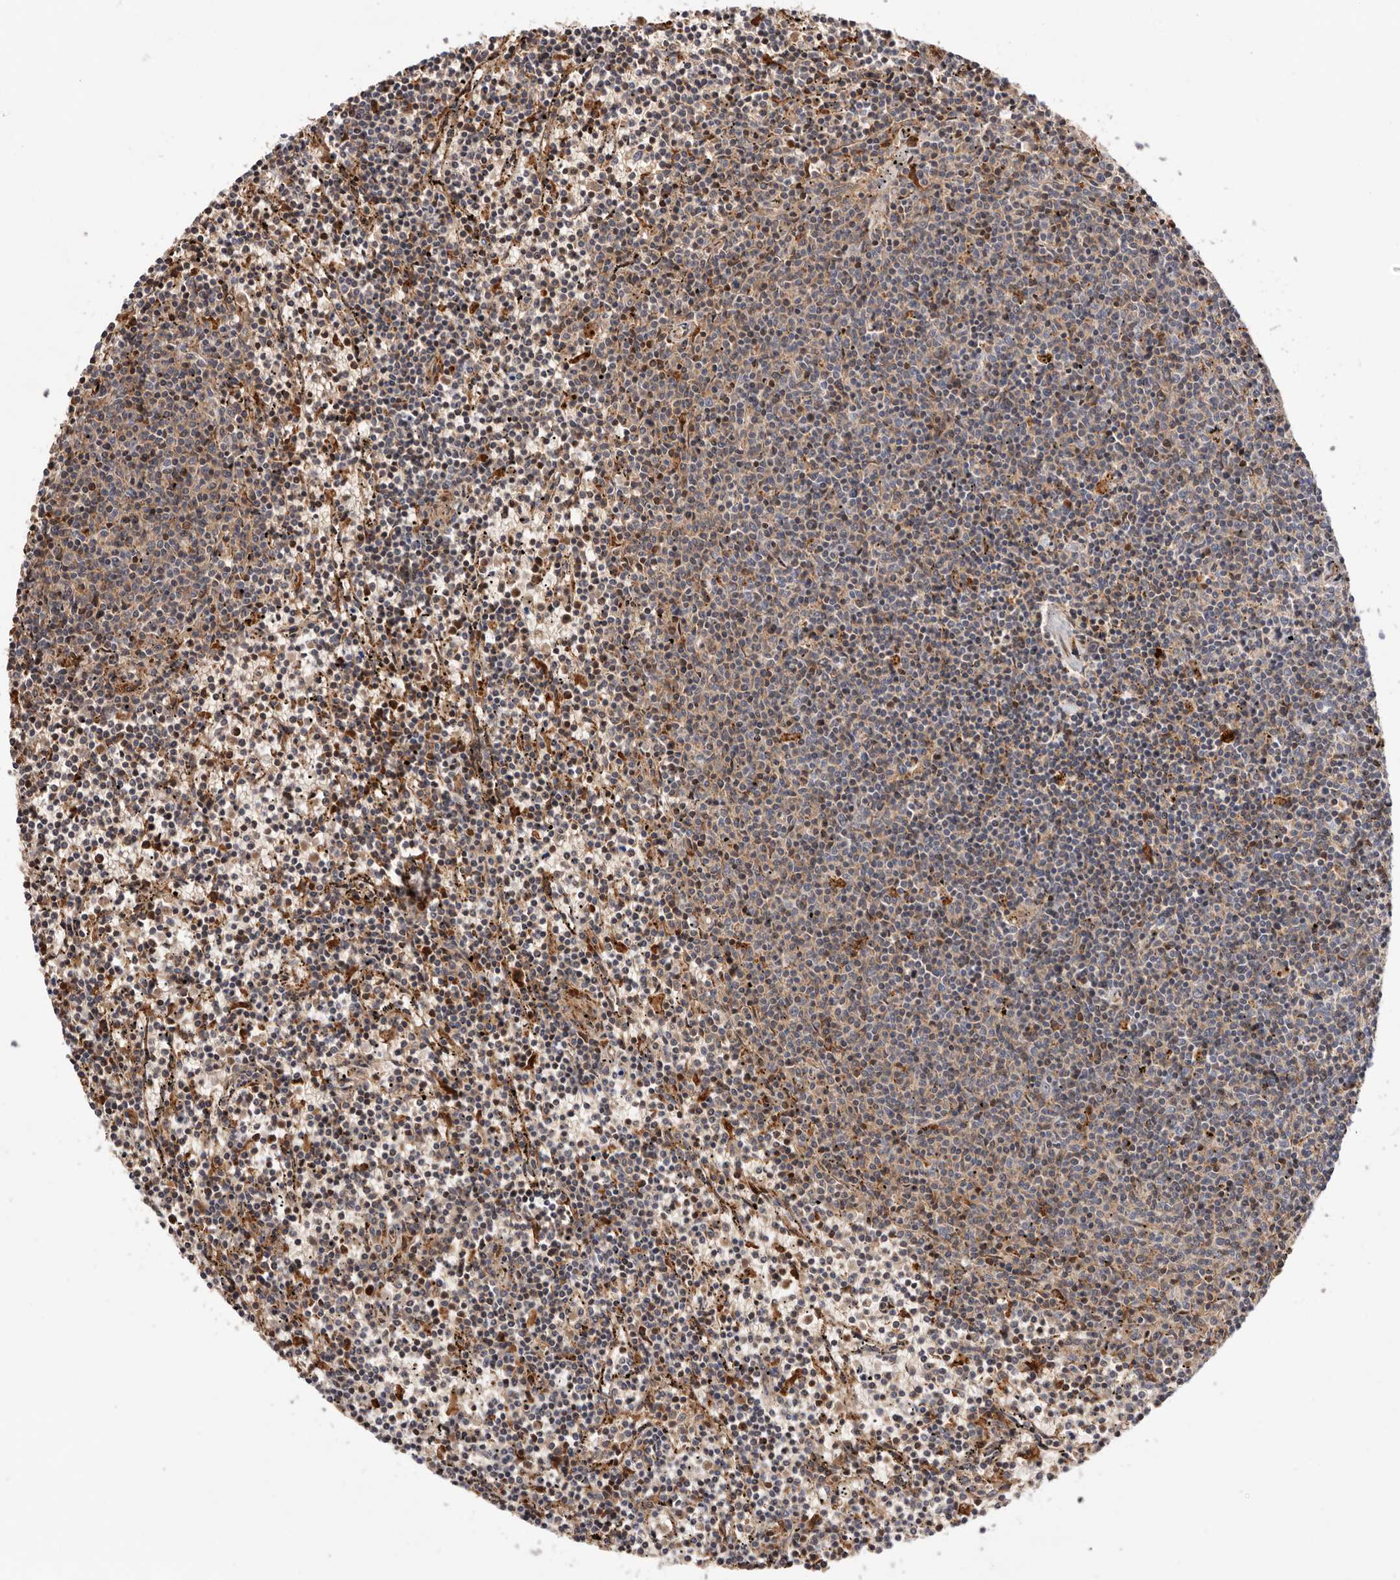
{"staining": {"intensity": "weak", "quantity": "<25%", "location": "cytoplasmic/membranous"}, "tissue": "lymphoma", "cell_type": "Tumor cells", "image_type": "cancer", "snomed": [{"axis": "morphology", "description": "Malignant lymphoma, non-Hodgkin's type, Low grade"}, {"axis": "topography", "description": "Spleen"}], "caption": "Lymphoma stained for a protein using immunohistochemistry displays no expression tumor cells.", "gene": "RNF213", "patient": {"sex": "female", "age": 50}}